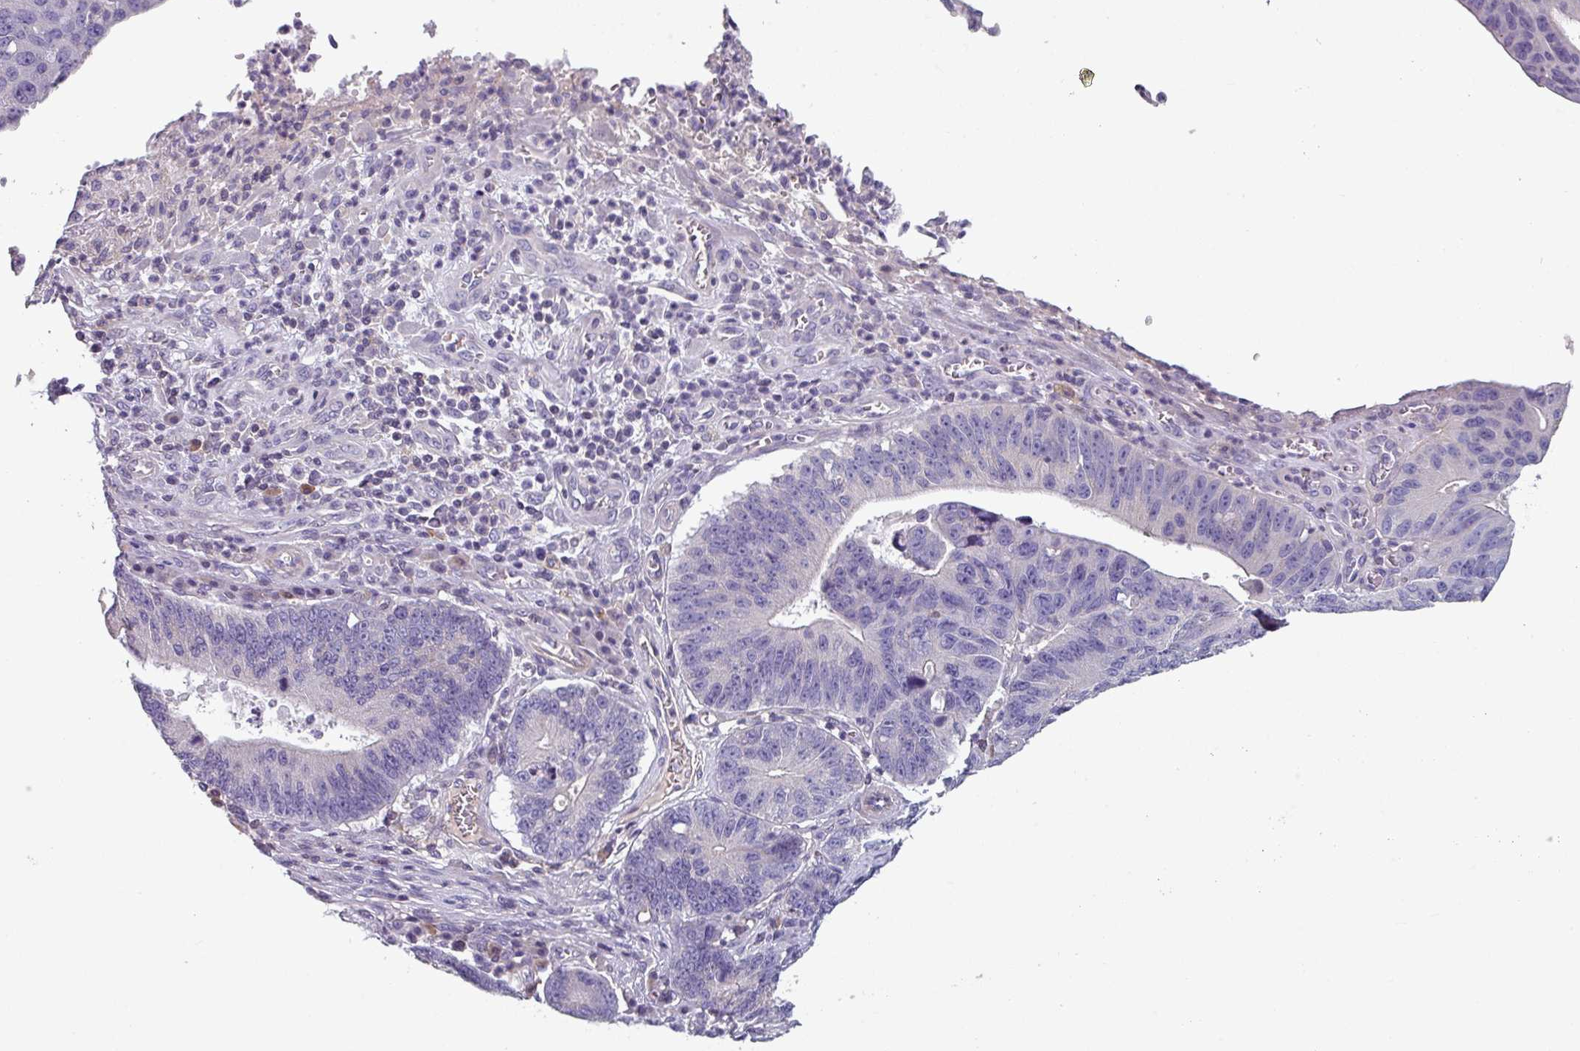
{"staining": {"intensity": "negative", "quantity": "none", "location": "none"}, "tissue": "stomach cancer", "cell_type": "Tumor cells", "image_type": "cancer", "snomed": [{"axis": "morphology", "description": "Adenocarcinoma, NOS"}, {"axis": "topography", "description": "Stomach"}], "caption": "DAB (3,3'-diaminobenzidine) immunohistochemical staining of stomach adenocarcinoma demonstrates no significant expression in tumor cells.", "gene": "TMEM132A", "patient": {"sex": "male", "age": 59}}